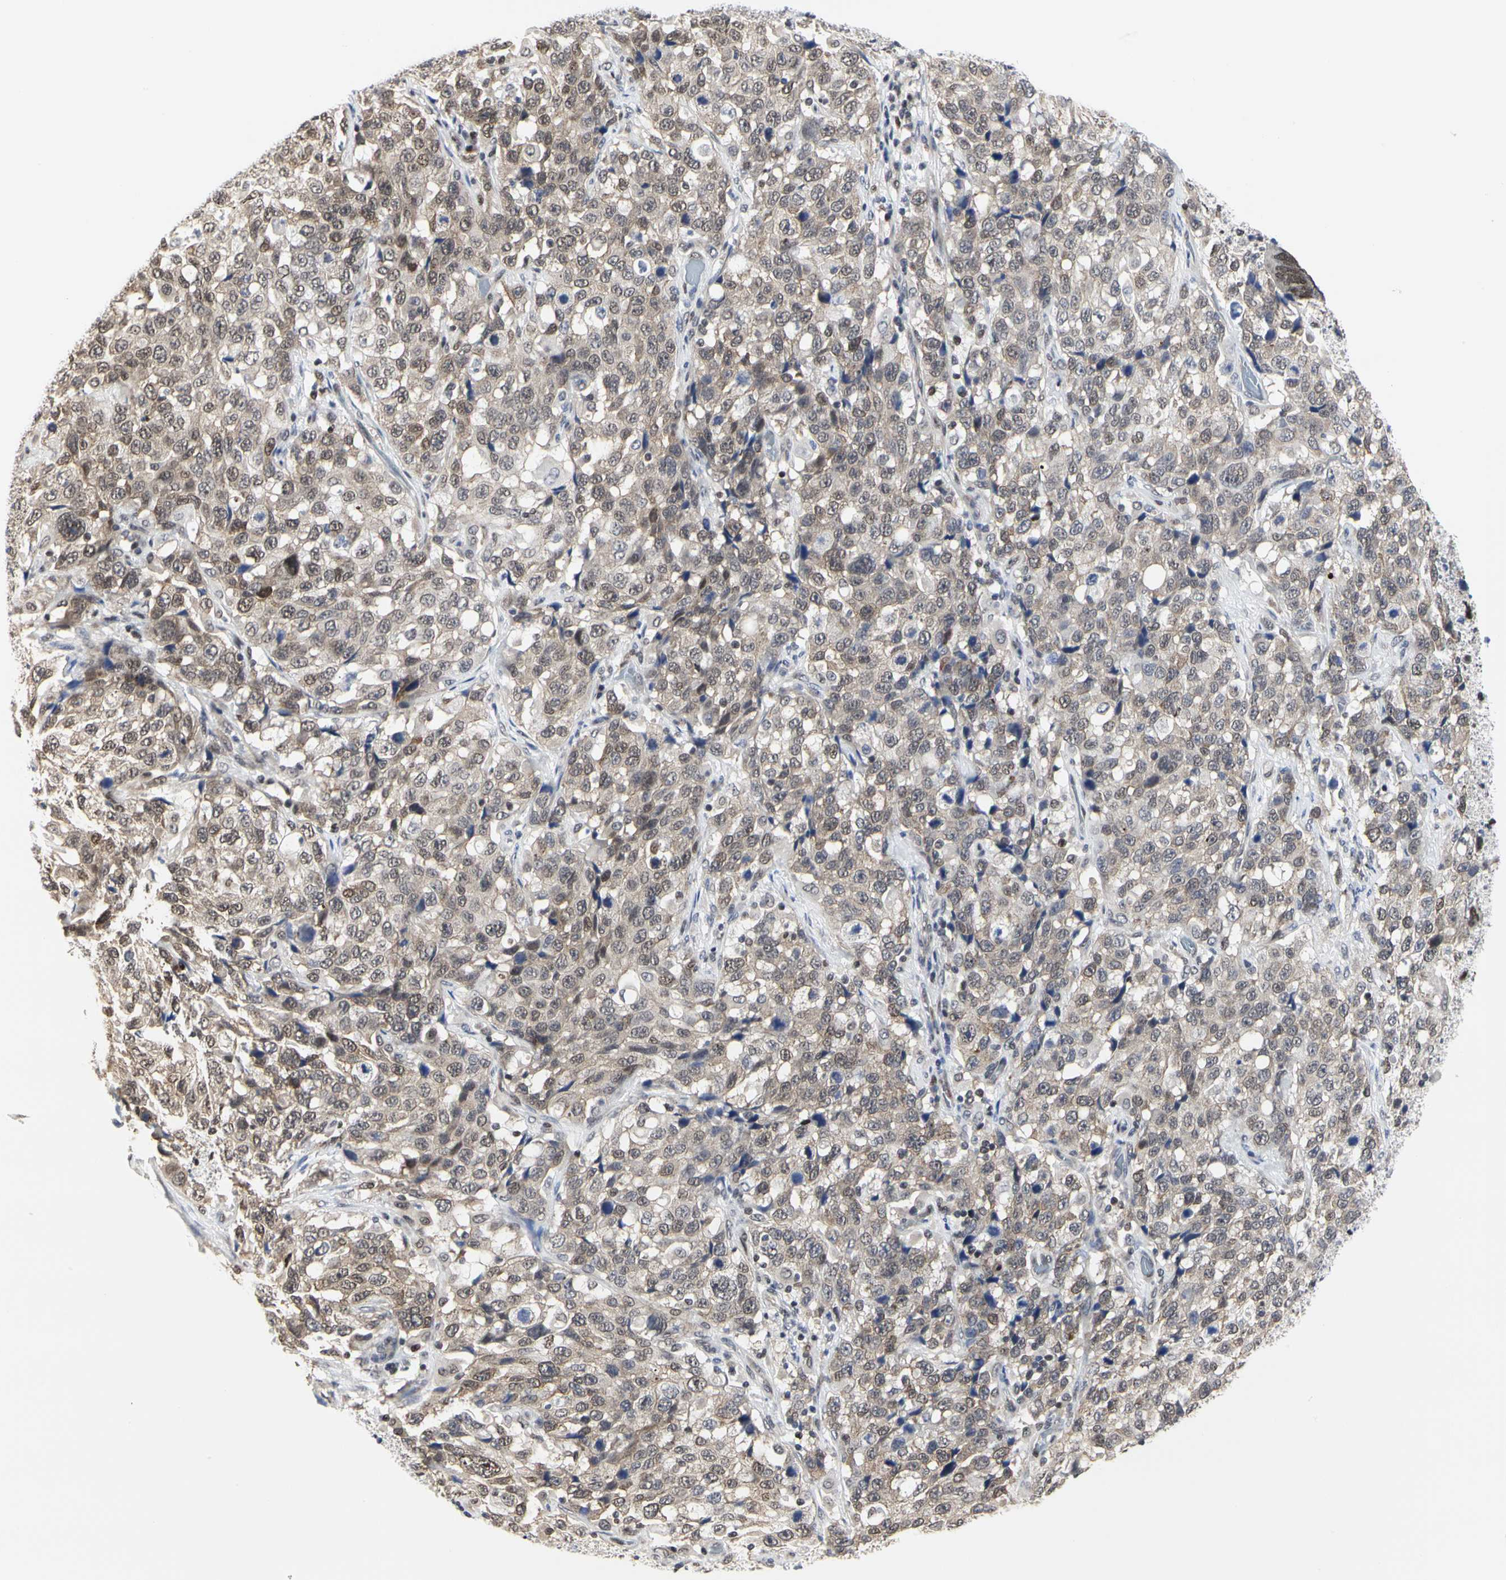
{"staining": {"intensity": "moderate", "quantity": "25%-75%", "location": "cytoplasmic/membranous"}, "tissue": "stomach cancer", "cell_type": "Tumor cells", "image_type": "cancer", "snomed": [{"axis": "morphology", "description": "Normal tissue, NOS"}, {"axis": "morphology", "description": "Adenocarcinoma, NOS"}, {"axis": "topography", "description": "Stomach"}], "caption": "Immunohistochemistry (IHC) (DAB (3,3'-diaminobenzidine)) staining of stomach adenocarcinoma reveals moderate cytoplasmic/membranous protein expression in about 25%-75% of tumor cells. The protein of interest is stained brown, and the nuclei are stained in blue (DAB (3,3'-diaminobenzidine) IHC with brightfield microscopy, high magnification).", "gene": "PRMT3", "patient": {"sex": "male", "age": 48}}